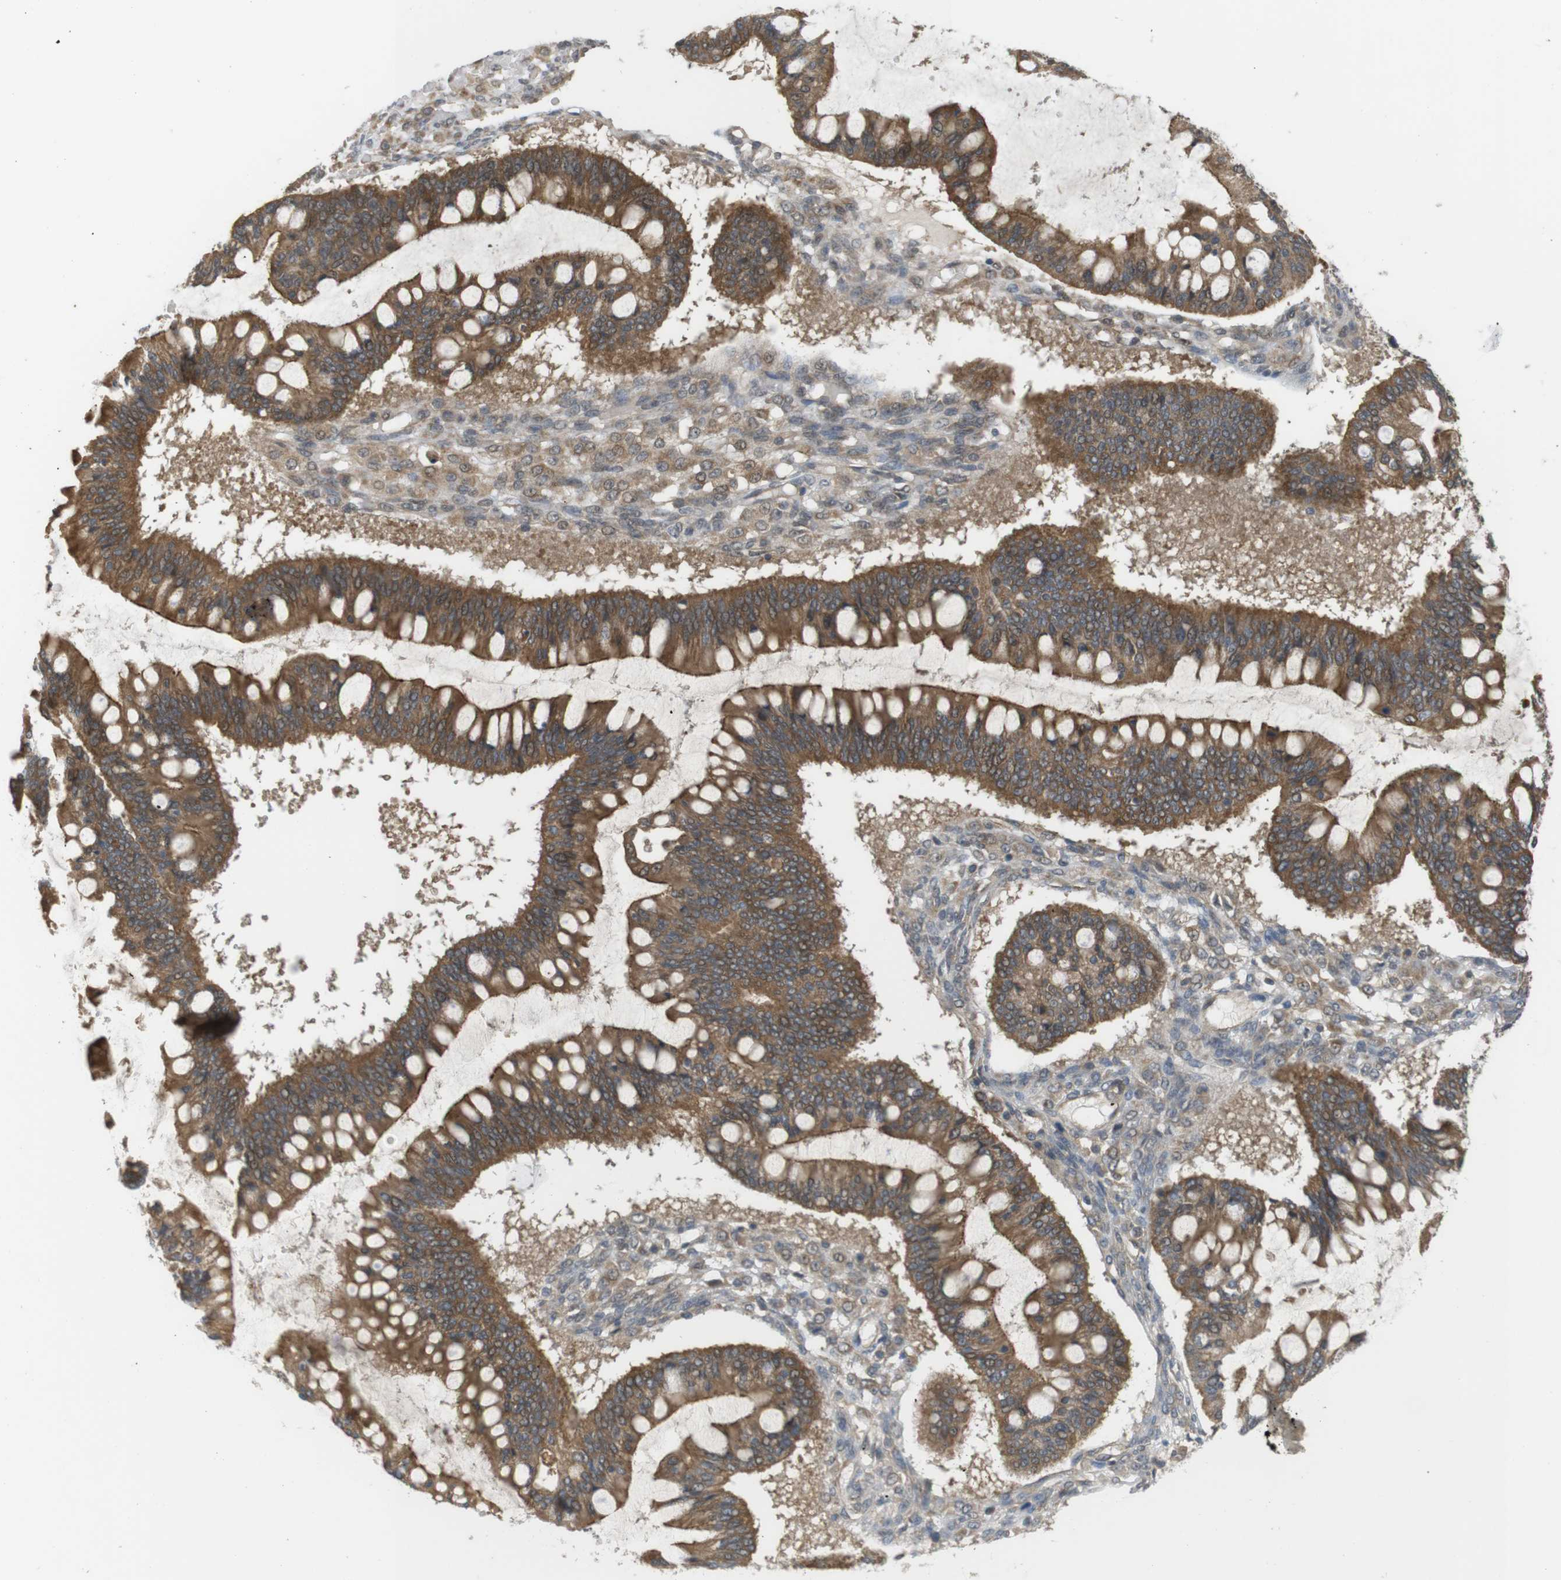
{"staining": {"intensity": "strong", "quantity": ">75%", "location": "cytoplasmic/membranous"}, "tissue": "ovarian cancer", "cell_type": "Tumor cells", "image_type": "cancer", "snomed": [{"axis": "morphology", "description": "Cystadenocarcinoma, mucinous, NOS"}, {"axis": "topography", "description": "Ovary"}], "caption": "A histopathology image of ovarian cancer stained for a protein shows strong cytoplasmic/membranous brown staining in tumor cells. The protein is stained brown, and the nuclei are stained in blue (DAB (3,3'-diaminobenzidine) IHC with brightfield microscopy, high magnification).", "gene": "RNF130", "patient": {"sex": "female", "age": 73}}